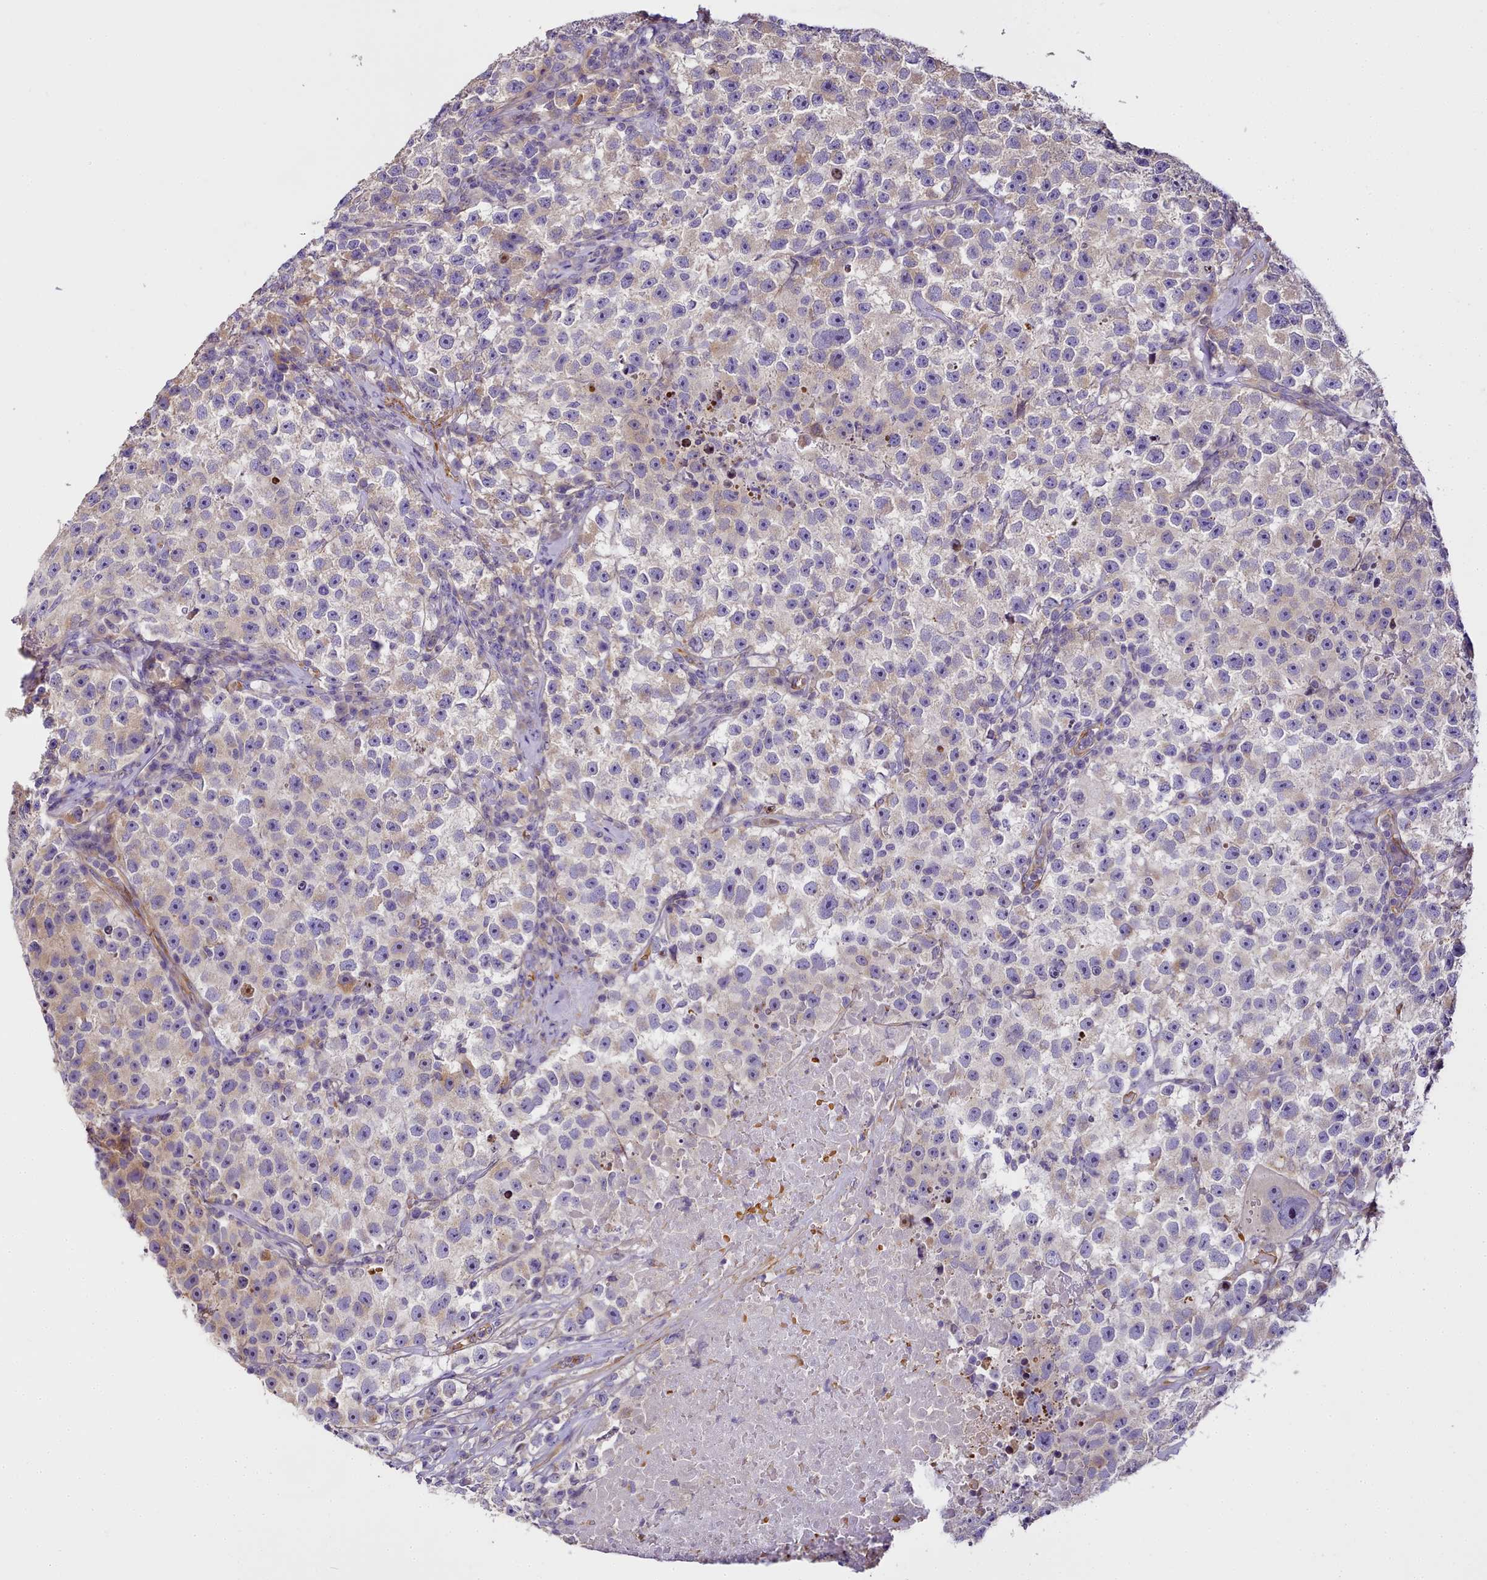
{"staining": {"intensity": "negative", "quantity": "none", "location": "none"}, "tissue": "testis cancer", "cell_type": "Tumor cells", "image_type": "cancer", "snomed": [{"axis": "morphology", "description": "Seminoma, NOS"}, {"axis": "topography", "description": "Testis"}], "caption": "DAB (3,3'-diaminobenzidine) immunohistochemical staining of seminoma (testis) demonstrates no significant positivity in tumor cells.", "gene": "NBPF1", "patient": {"sex": "male", "age": 22}}